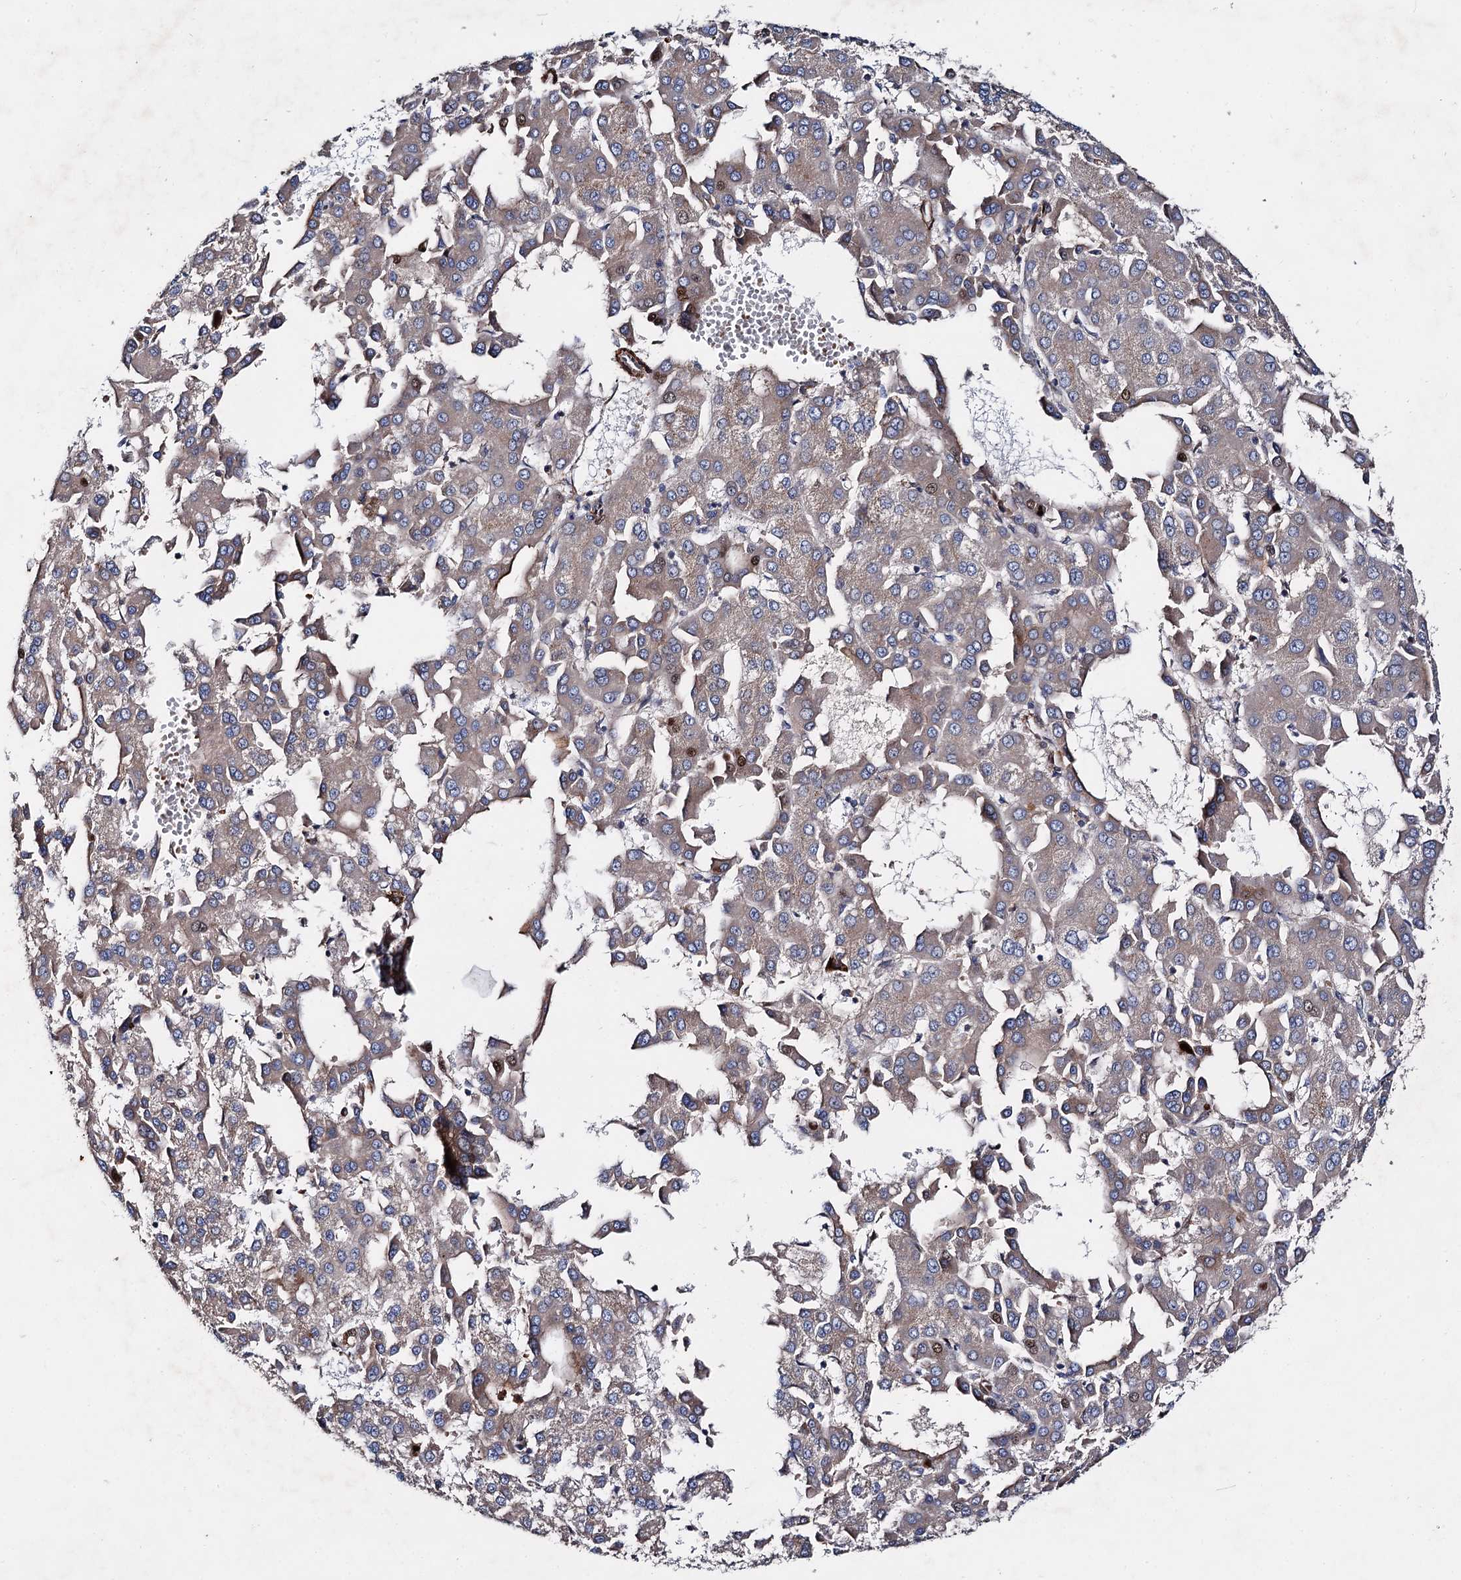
{"staining": {"intensity": "negative", "quantity": "none", "location": "none"}, "tissue": "liver cancer", "cell_type": "Tumor cells", "image_type": "cancer", "snomed": [{"axis": "morphology", "description": "Carcinoma, Hepatocellular, NOS"}, {"axis": "topography", "description": "Liver"}], "caption": "The immunohistochemistry image has no significant expression in tumor cells of liver hepatocellular carcinoma tissue. The staining was performed using DAB (3,3'-diaminobenzidine) to visualize the protein expression in brown, while the nuclei were stained in blue with hematoxylin (Magnification: 20x).", "gene": "ISM2", "patient": {"sex": "male", "age": 47}}